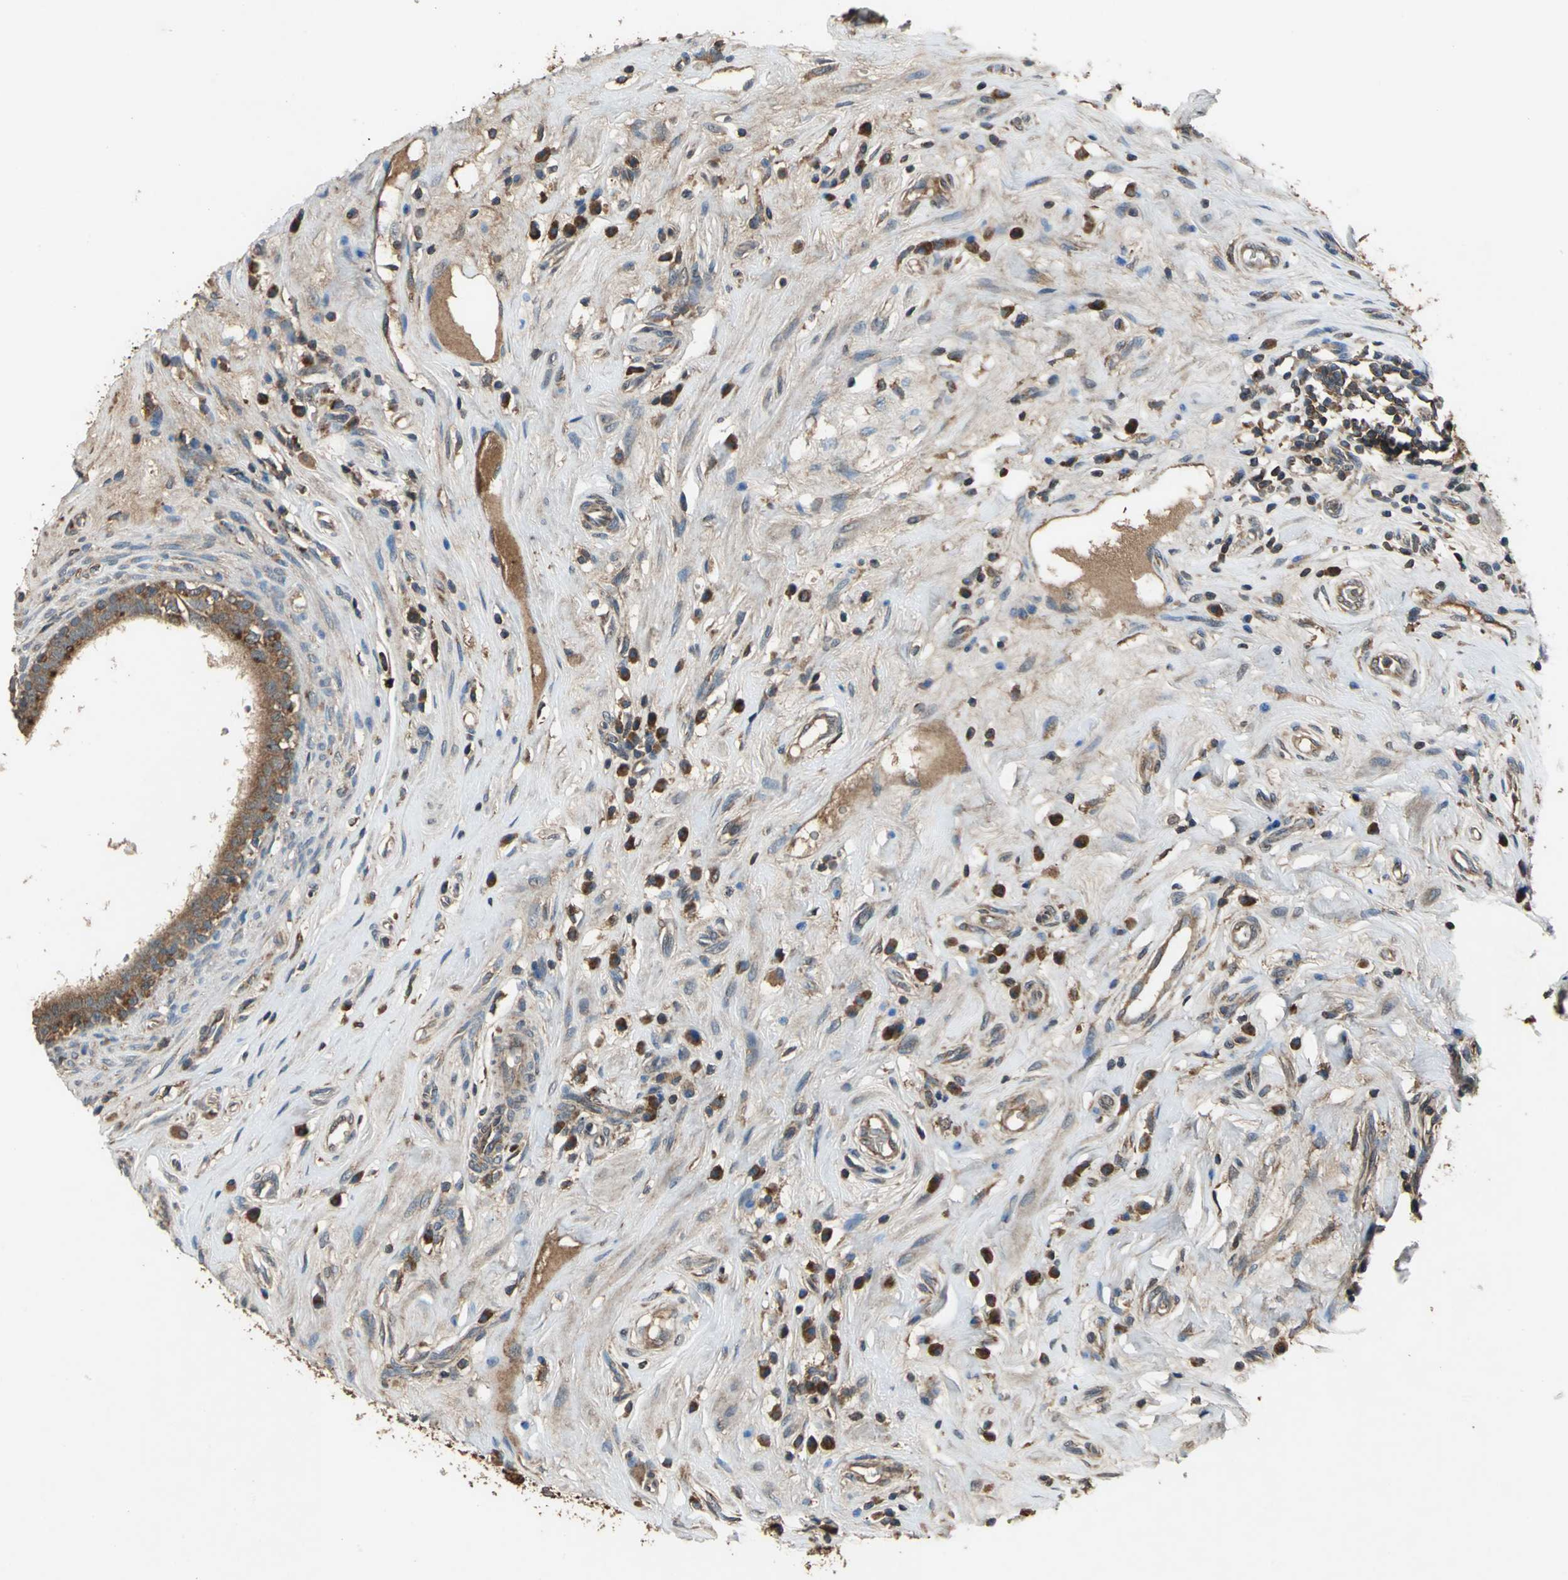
{"staining": {"intensity": "strong", "quantity": ">75%", "location": "cytoplasmic/membranous"}, "tissue": "epididymis", "cell_type": "Glandular cells", "image_type": "normal", "snomed": [{"axis": "morphology", "description": "Normal tissue, NOS"}, {"axis": "morphology", "description": "Inflammation, NOS"}, {"axis": "topography", "description": "Epididymis"}], "caption": "Immunohistochemistry photomicrograph of normal epididymis: epididymis stained using immunohistochemistry displays high levels of strong protein expression localized specifically in the cytoplasmic/membranous of glandular cells, appearing as a cytoplasmic/membranous brown color.", "gene": "ZNF608", "patient": {"sex": "male", "age": 84}}